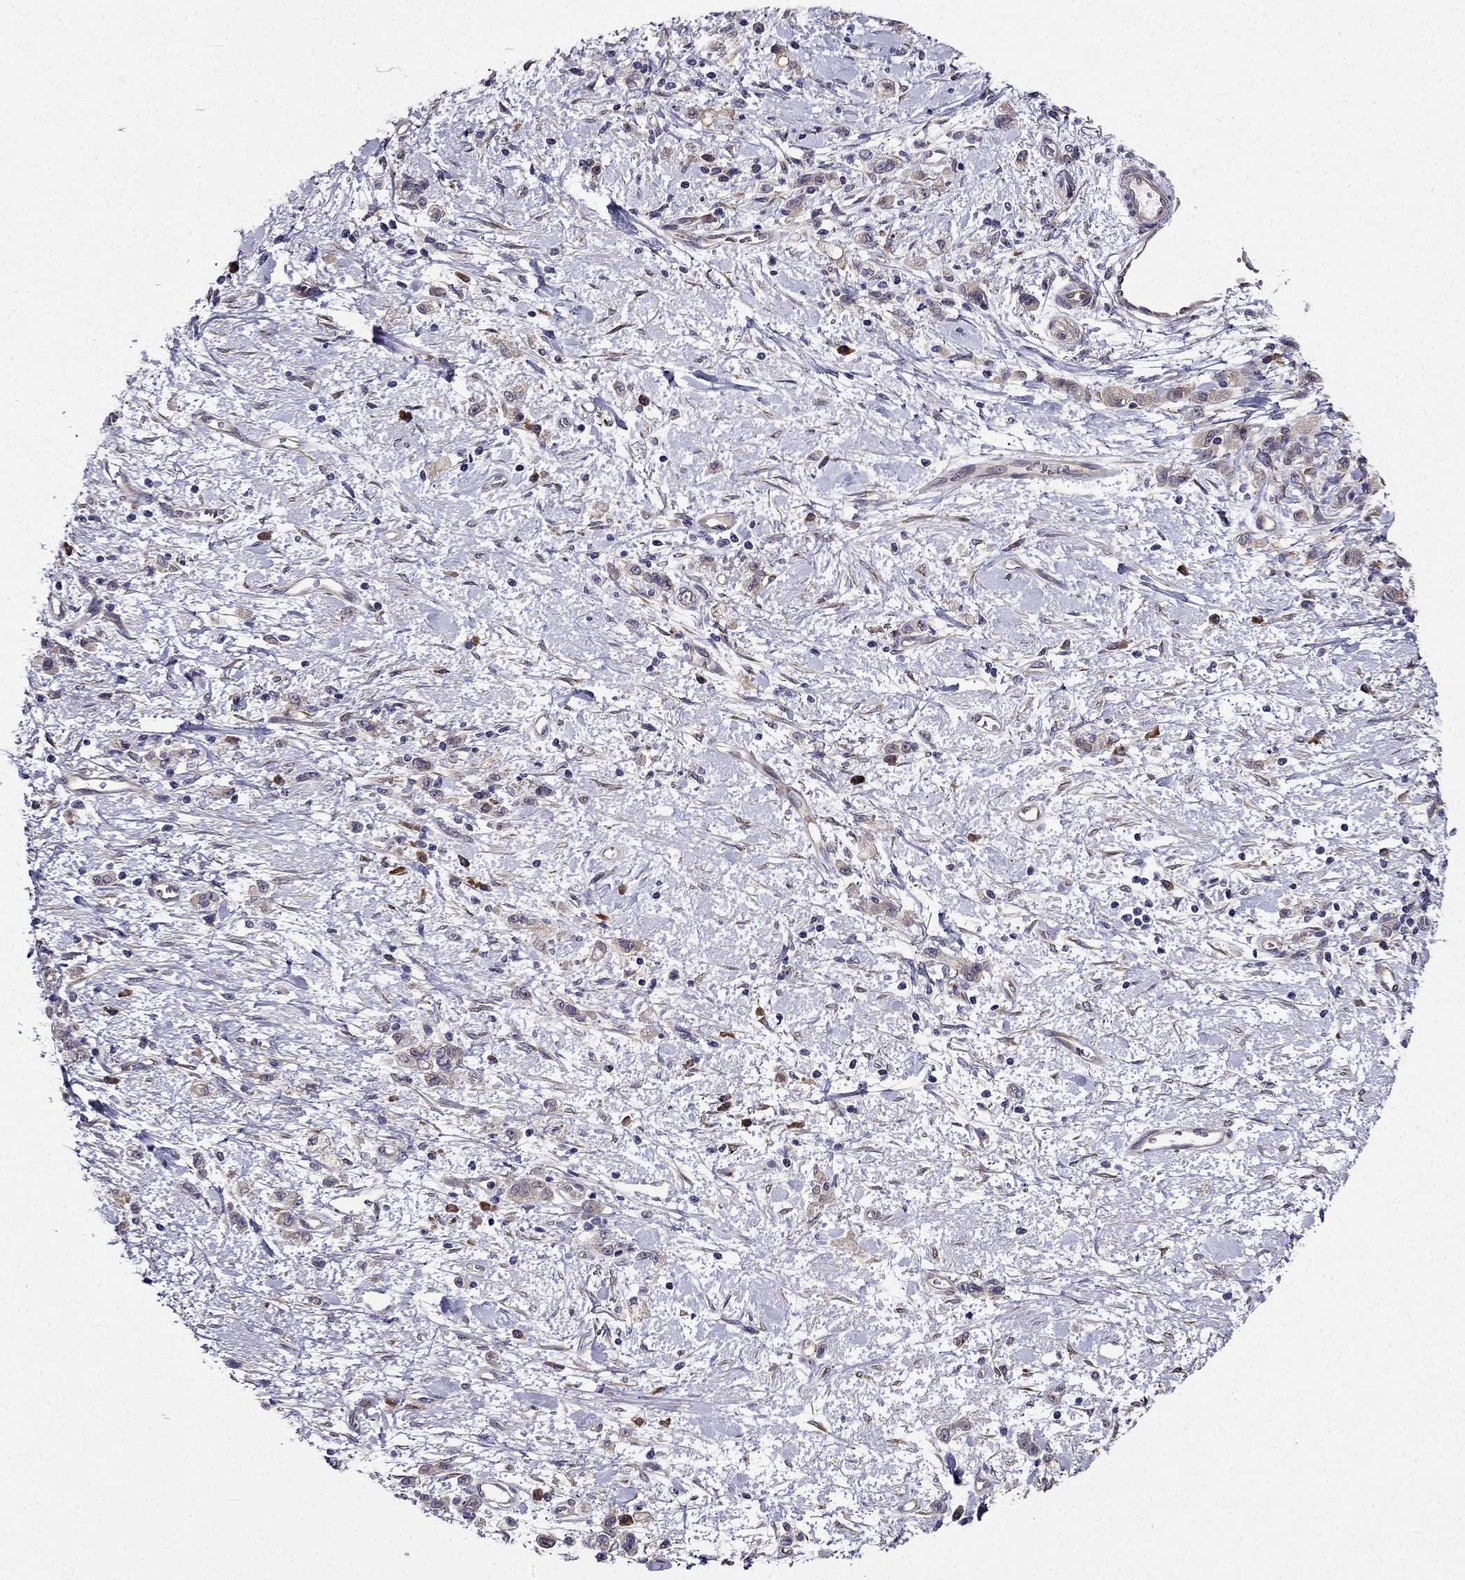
{"staining": {"intensity": "weak", "quantity": ">75%", "location": "cytoplasmic/membranous"}, "tissue": "stomach cancer", "cell_type": "Tumor cells", "image_type": "cancer", "snomed": [{"axis": "morphology", "description": "Adenocarcinoma, NOS"}, {"axis": "topography", "description": "Stomach"}], "caption": "An IHC photomicrograph of tumor tissue is shown. Protein staining in brown shows weak cytoplasmic/membranous positivity in stomach cancer (adenocarcinoma) within tumor cells. Ihc stains the protein in brown and the nuclei are stained blue.", "gene": "ARHGEF28", "patient": {"sex": "male", "age": 77}}